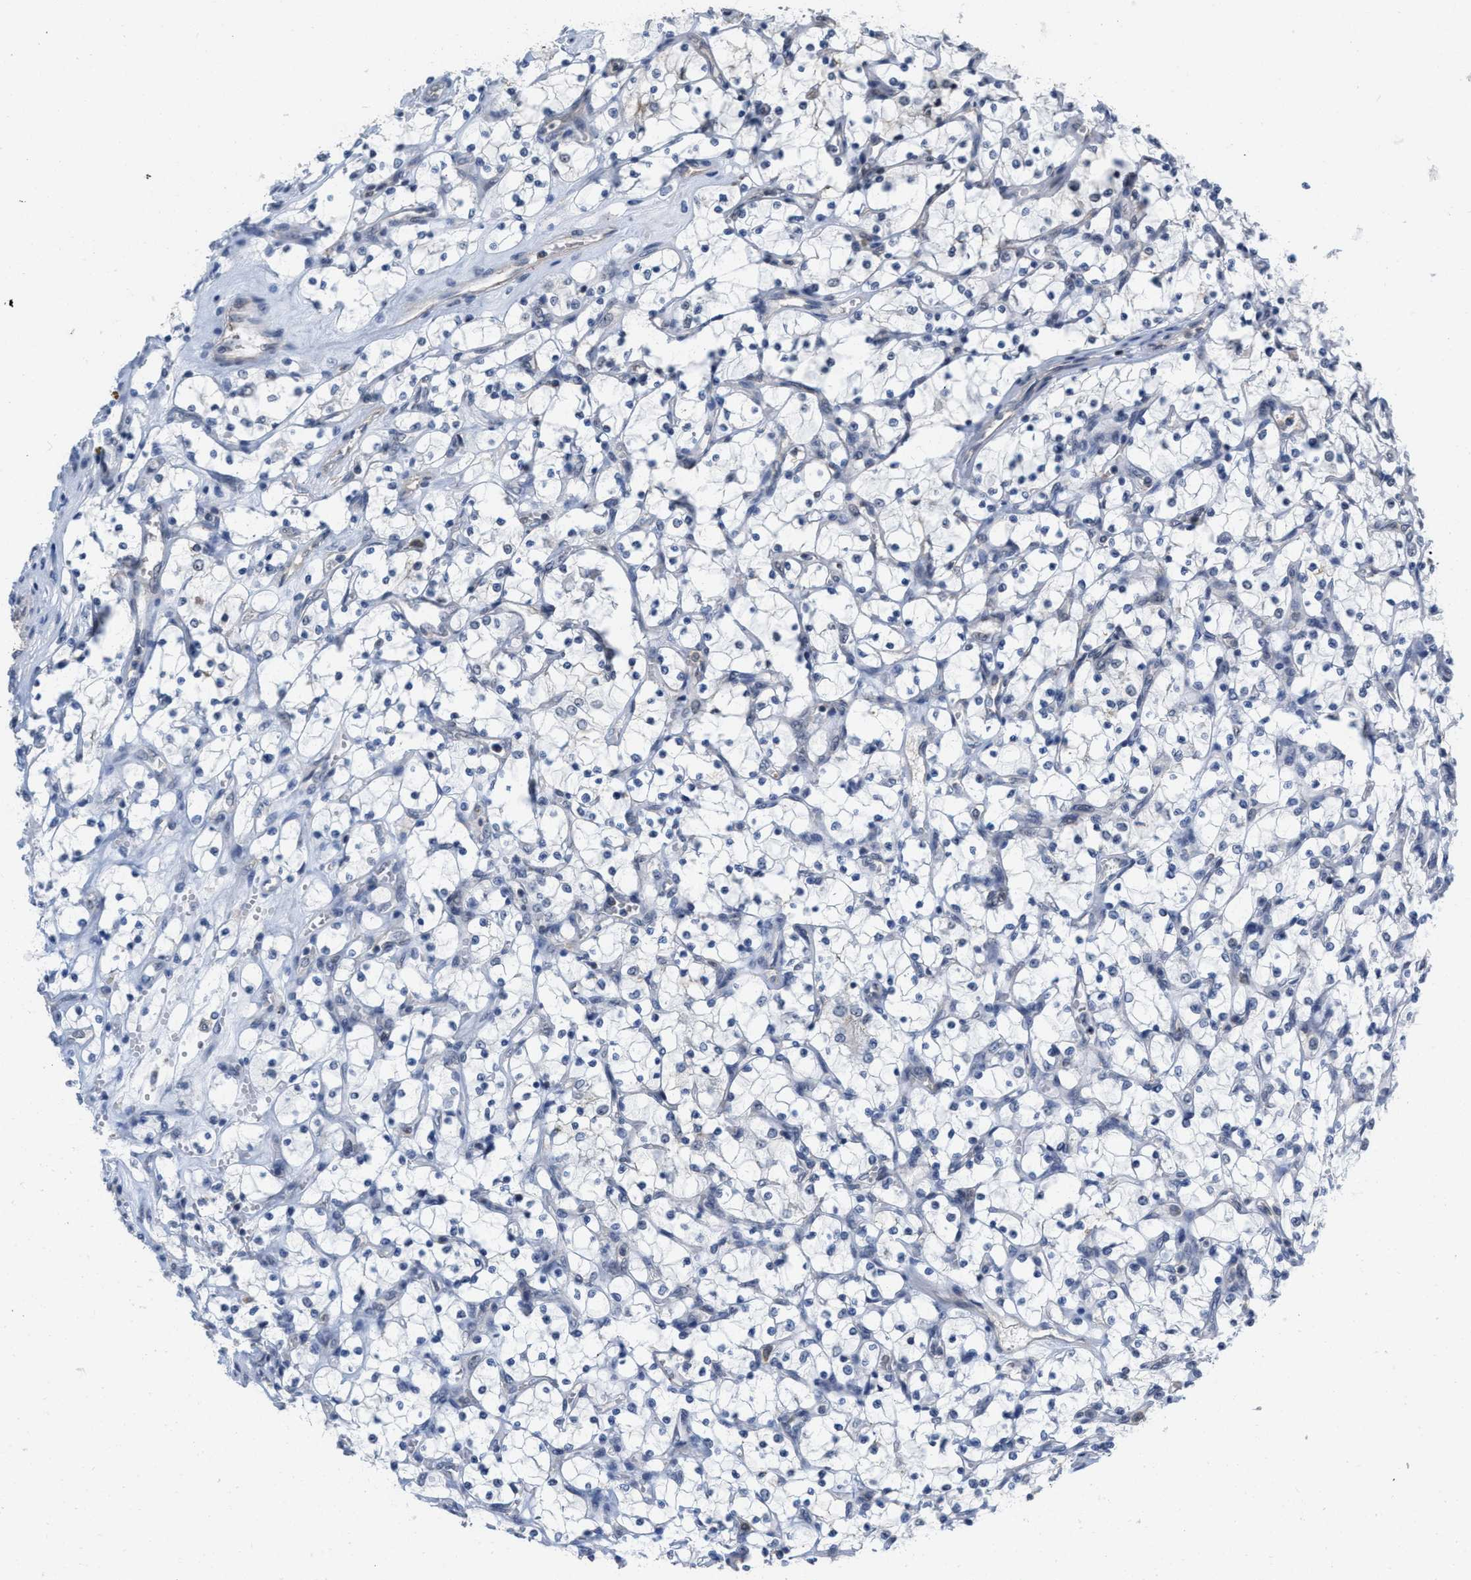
{"staining": {"intensity": "negative", "quantity": "none", "location": "none"}, "tissue": "renal cancer", "cell_type": "Tumor cells", "image_type": "cancer", "snomed": [{"axis": "morphology", "description": "Adenocarcinoma, NOS"}, {"axis": "topography", "description": "Kidney"}], "caption": "This micrograph is of adenocarcinoma (renal) stained with IHC to label a protein in brown with the nuclei are counter-stained blue. There is no expression in tumor cells.", "gene": "BAIAP2L1", "patient": {"sex": "female", "age": 69}}